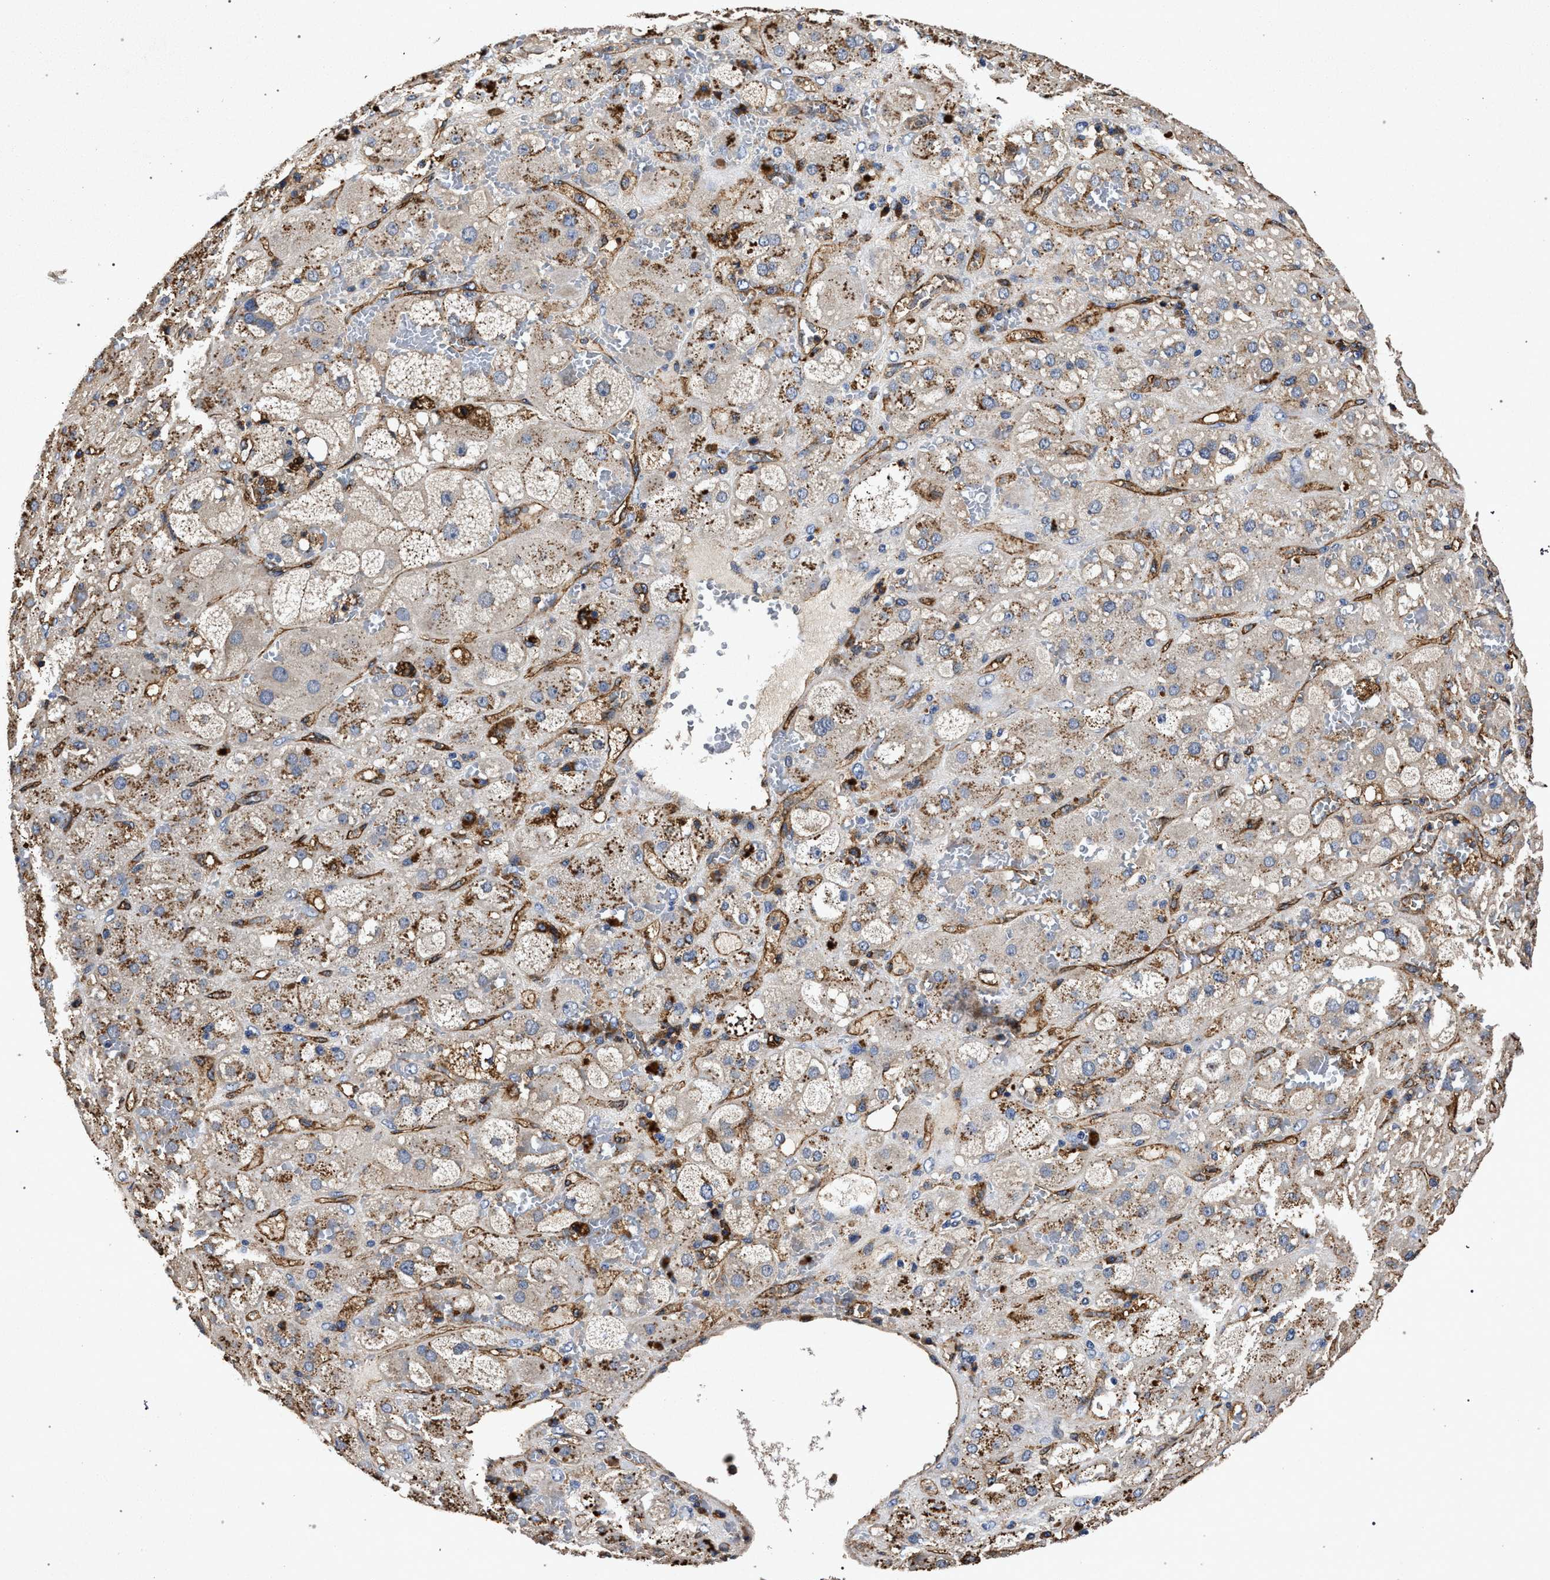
{"staining": {"intensity": "weak", "quantity": "<25%", "location": "cytoplasmic/membranous"}, "tissue": "adrenal gland", "cell_type": "Glandular cells", "image_type": "normal", "snomed": [{"axis": "morphology", "description": "Normal tissue, NOS"}, {"axis": "topography", "description": "Adrenal gland"}], "caption": "Glandular cells show no significant expression in benign adrenal gland.", "gene": "MARCKS", "patient": {"sex": "female", "age": 47}}